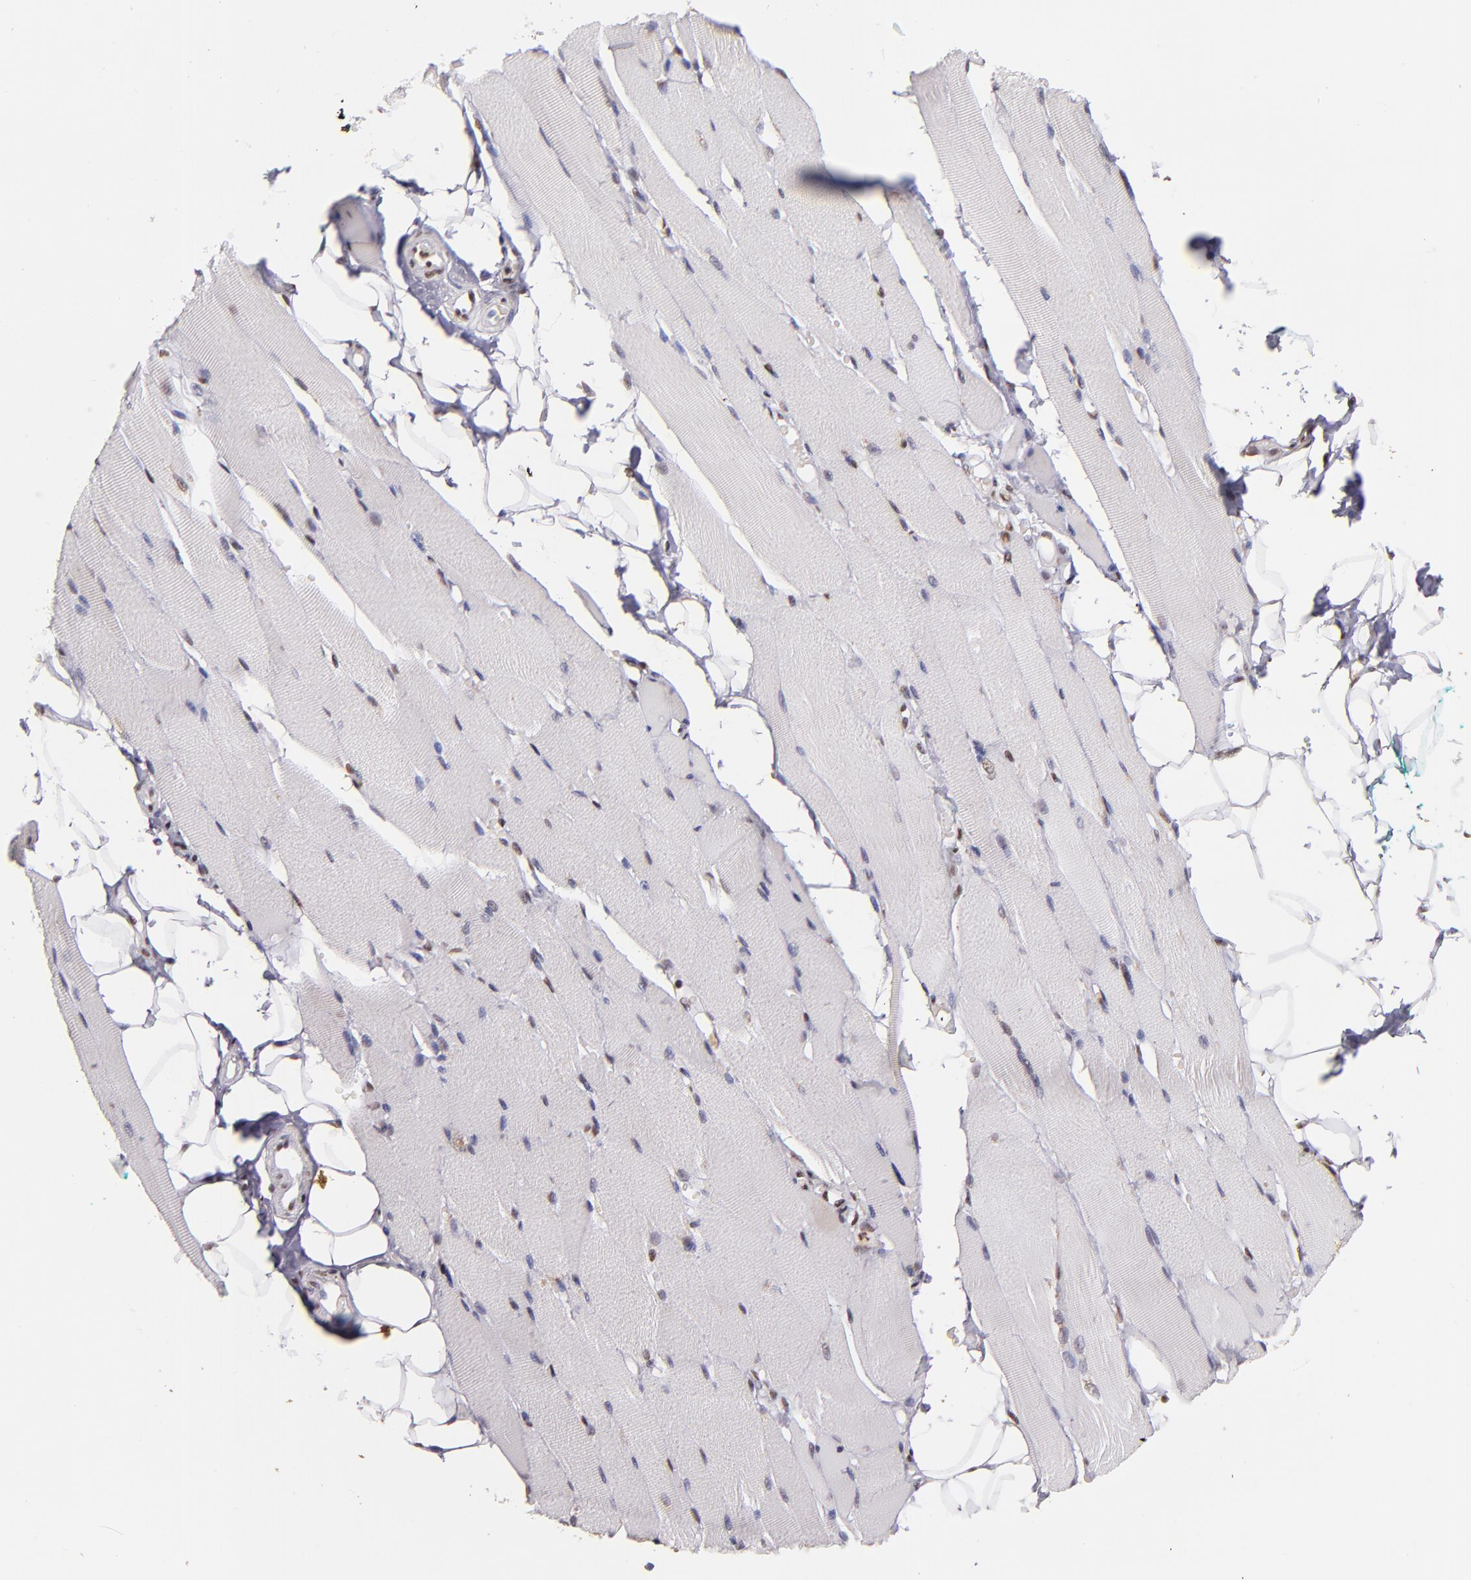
{"staining": {"intensity": "moderate", "quantity": ">75%", "location": "nuclear"}, "tissue": "skeletal muscle", "cell_type": "Myocytes", "image_type": "normal", "snomed": [{"axis": "morphology", "description": "Normal tissue, NOS"}, {"axis": "topography", "description": "Skeletal muscle"}, {"axis": "topography", "description": "Peripheral nerve tissue"}], "caption": "Protein staining of normal skeletal muscle displays moderate nuclear expression in approximately >75% of myocytes. The staining was performed using DAB, with brown indicating positive protein expression. Nuclei are stained blue with hematoxylin.", "gene": "SP1", "patient": {"sex": "female", "age": 84}}